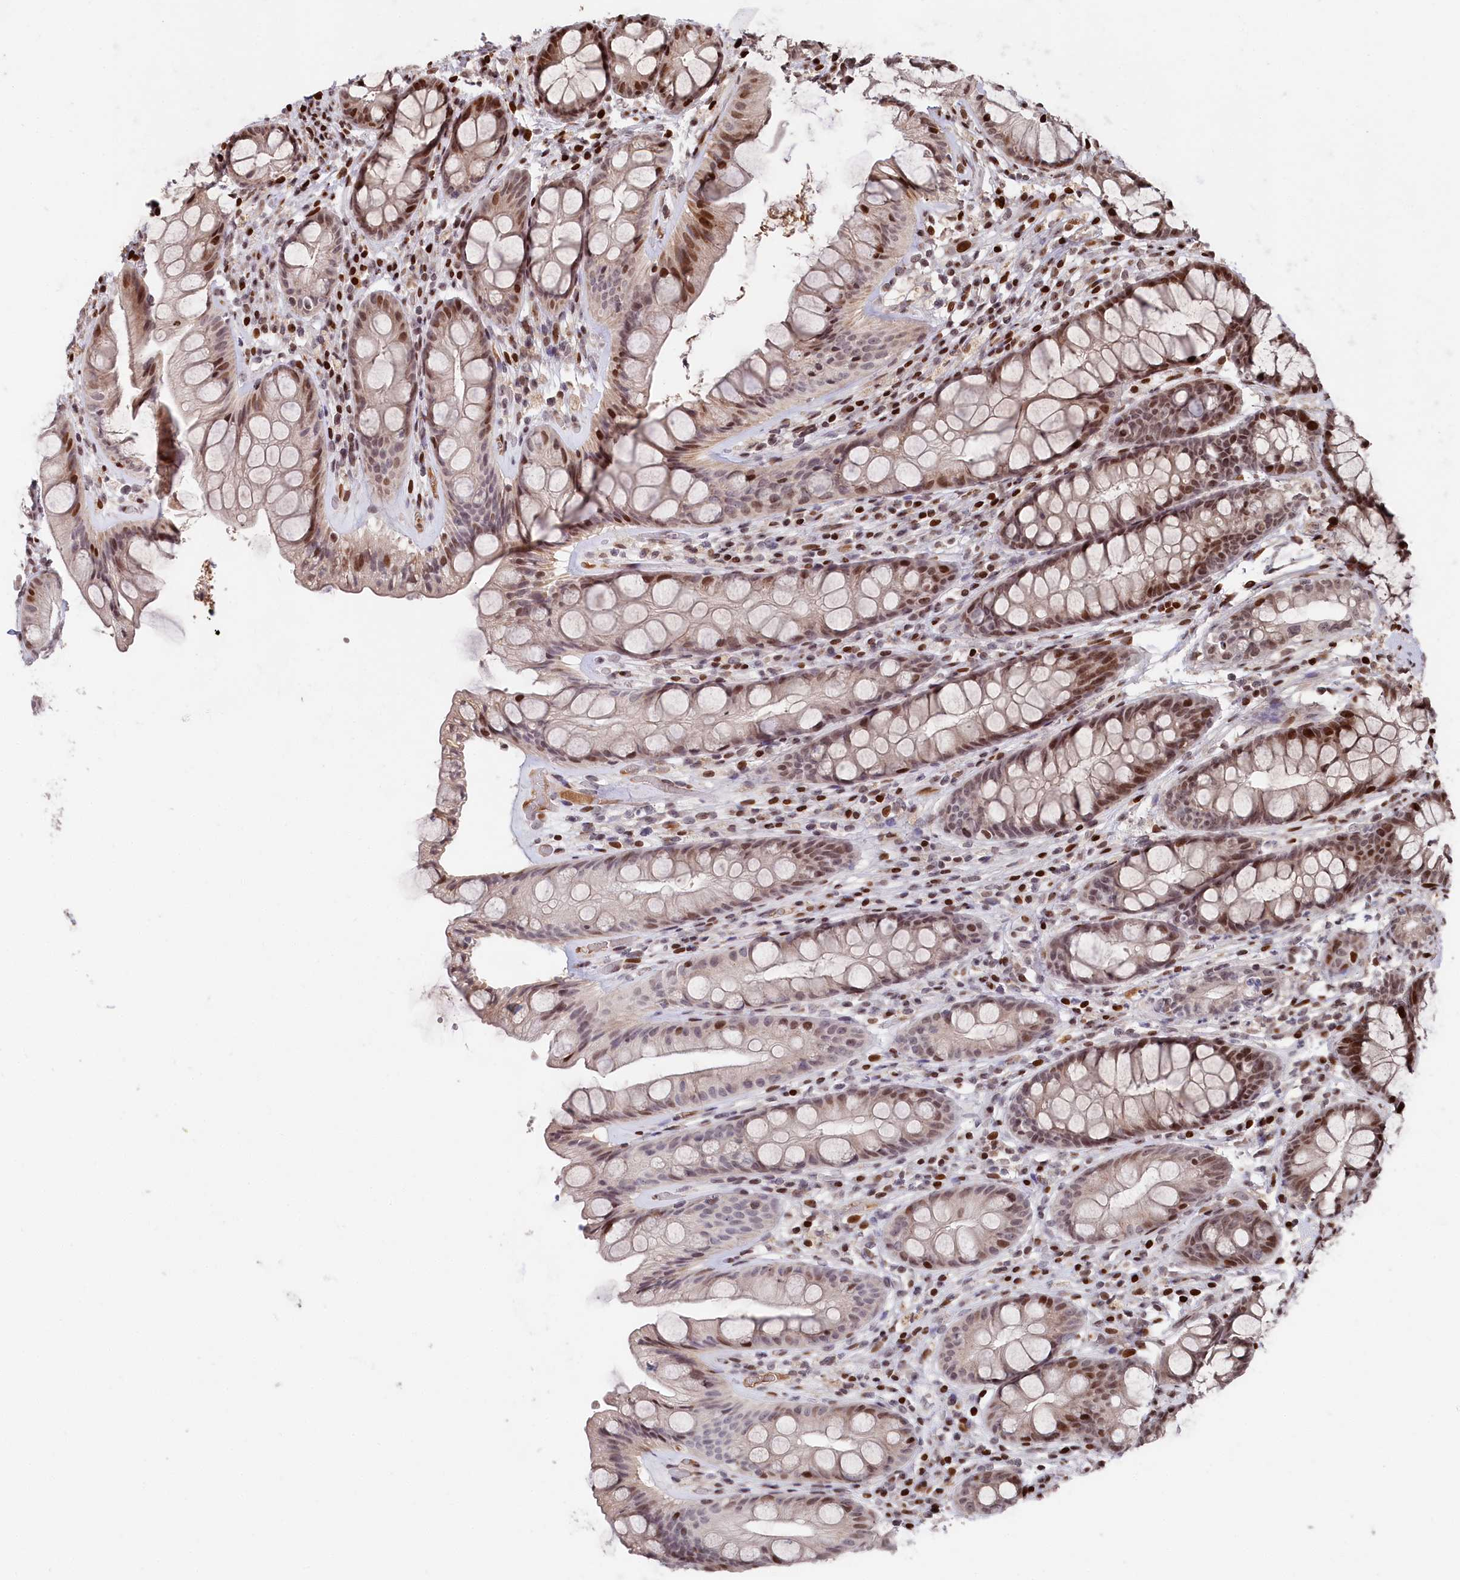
{"staining": {"intensity": "moderate", "quantity": "25%-75%", "location": "nuclear"}, "tissue": "rectum", "cell_type": "Glandular cells", "image_type": "normal", "snomed": [{"axis": "morphology", "description": "Normal tissue, NOS"}, {"axis": "topography", "description": "Rectum"}], "caption": "Immunohistochemical staining of normal rectum displays medium levels of moderate nuclear expression in about 25%-75% of glandular cells.", "gene": "MCF2L2", "patient": {"sex": "male", "age": 74}}